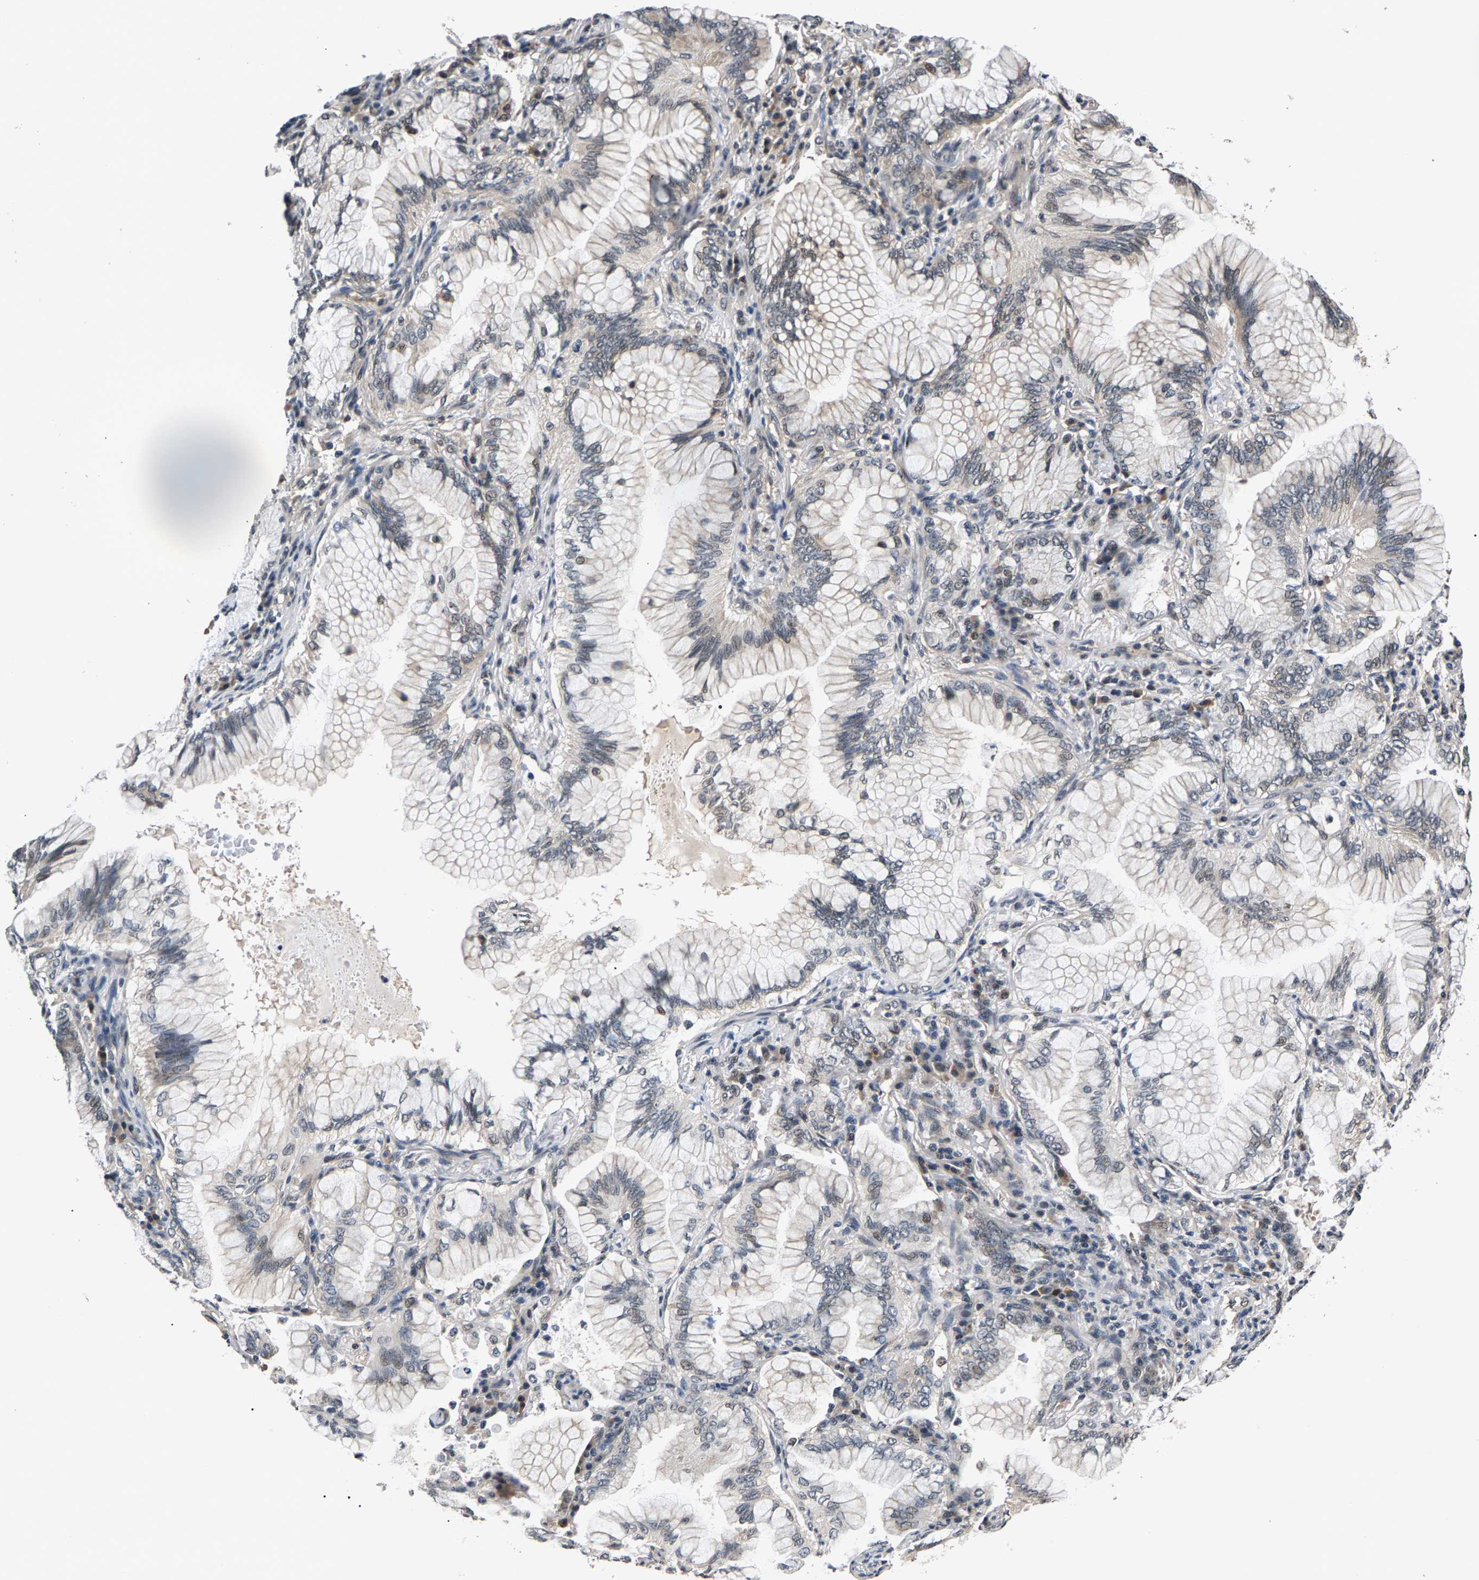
{"staining": {"intensity": "weak", "quantity": "<25%", "location": "nuclear"}, "tissue": "lung cancer", "cell_type": "Tumor cells", "image_type": "cancer", "snomed": [{"axis": "morphology", "description": "Adenocarcinoma, NOS"}, {"axis": "topography", "description": "Lung"}], "caption": "High power microscopy image of an immunohistochemistry (IHC) image of lung cancer, revealing no significant staining in tumor cells. The staining is performed using DAB brown chromogen with nuclei counter-stained in using hematoxylin.", "gene": "RBM33", "patient": {"sex": "female", "age": 70}}